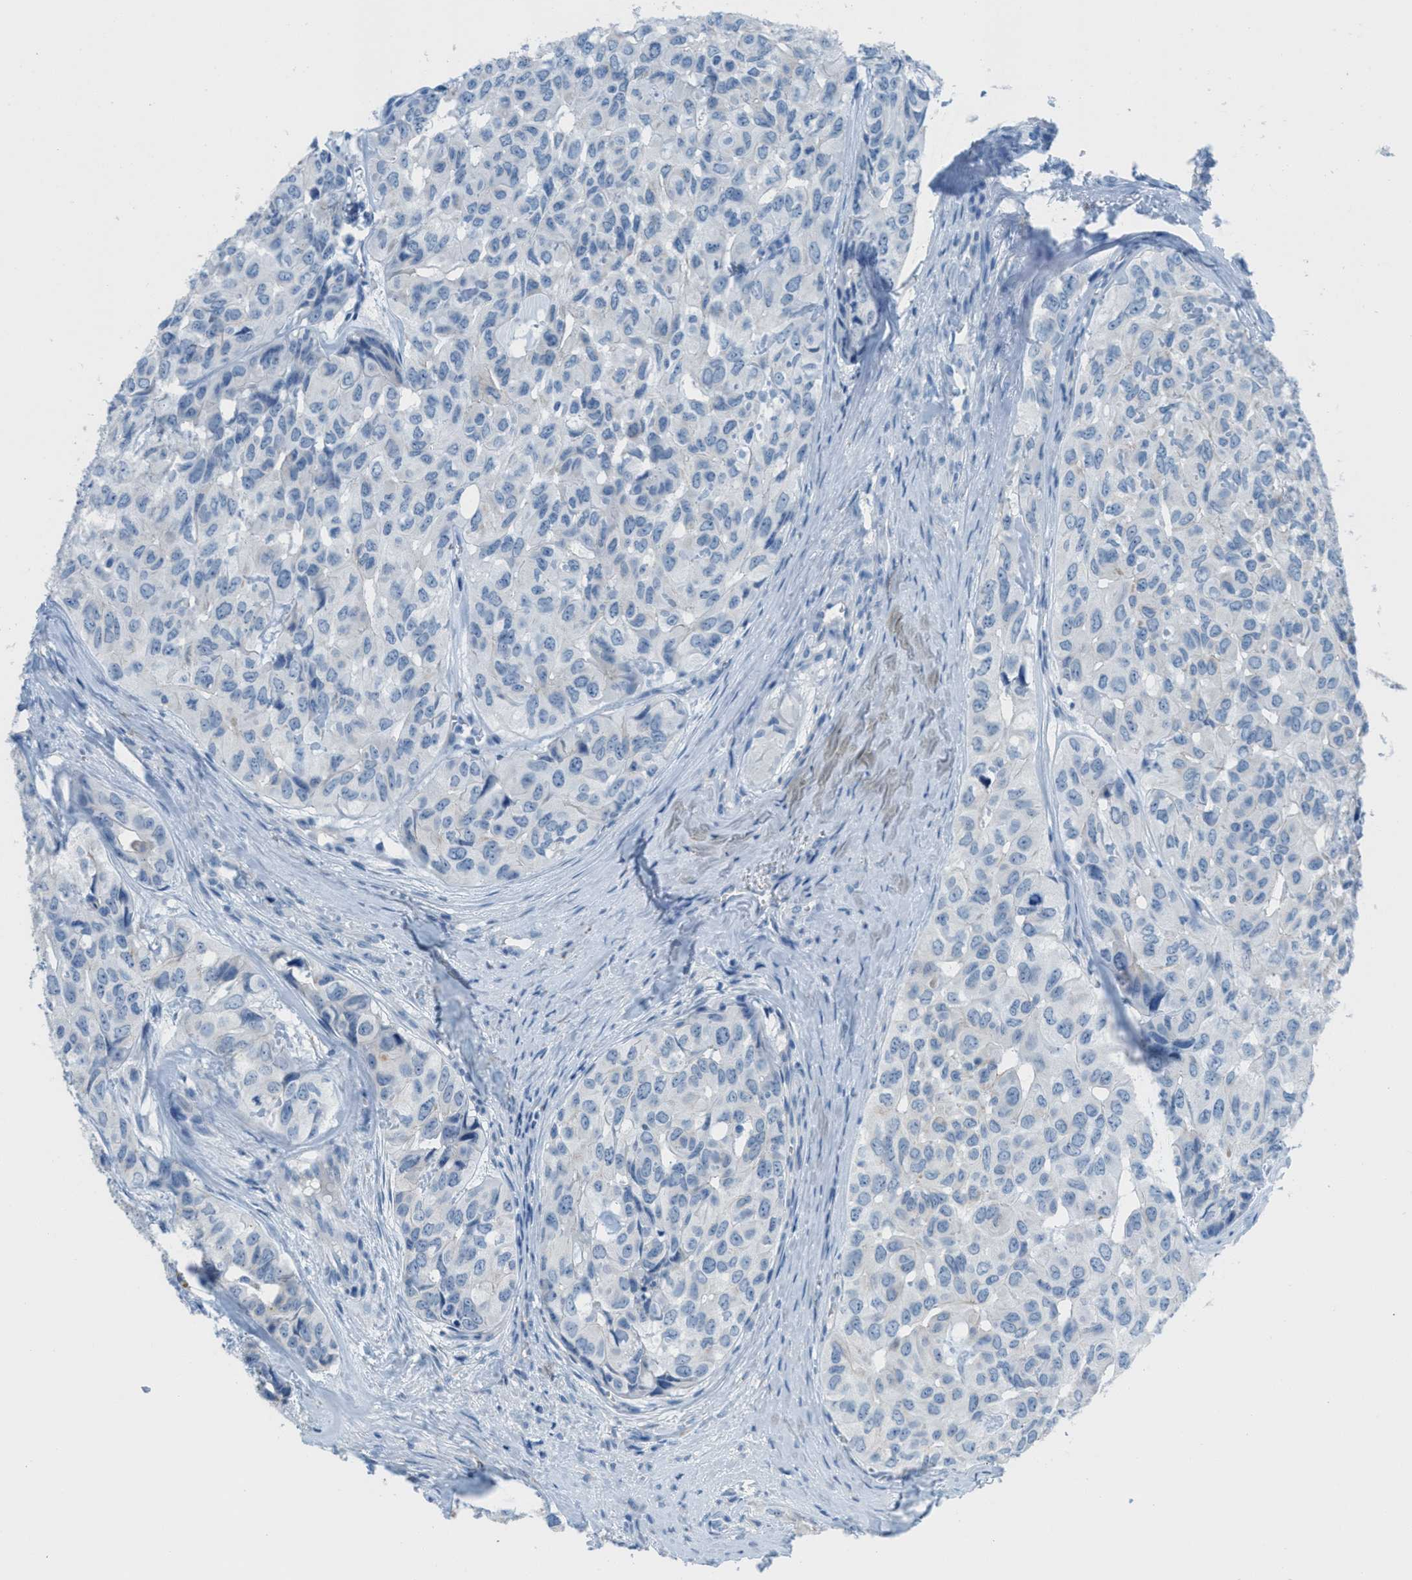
{"staining": {"intensity": "negative", "quantity": "none", "location": "none"}, "tissue": "head and neck cancer", "cell_type": "Tumor cells", "image_type": "cancer", "snomed": [{"axis": "morphology", "description": "Adenocarcinoma, NOS"}, {"axis": "topography", "description": "Salivary gland, NOS"}, {"axis": "topography", "description": "Head-Neck"}], "caption": "This is an IHC image of head and neck adenocarcinoma. There is no staining in tumor cells.", "gene": "MGARP", "patient": {"sex": "female", "age": 76}}